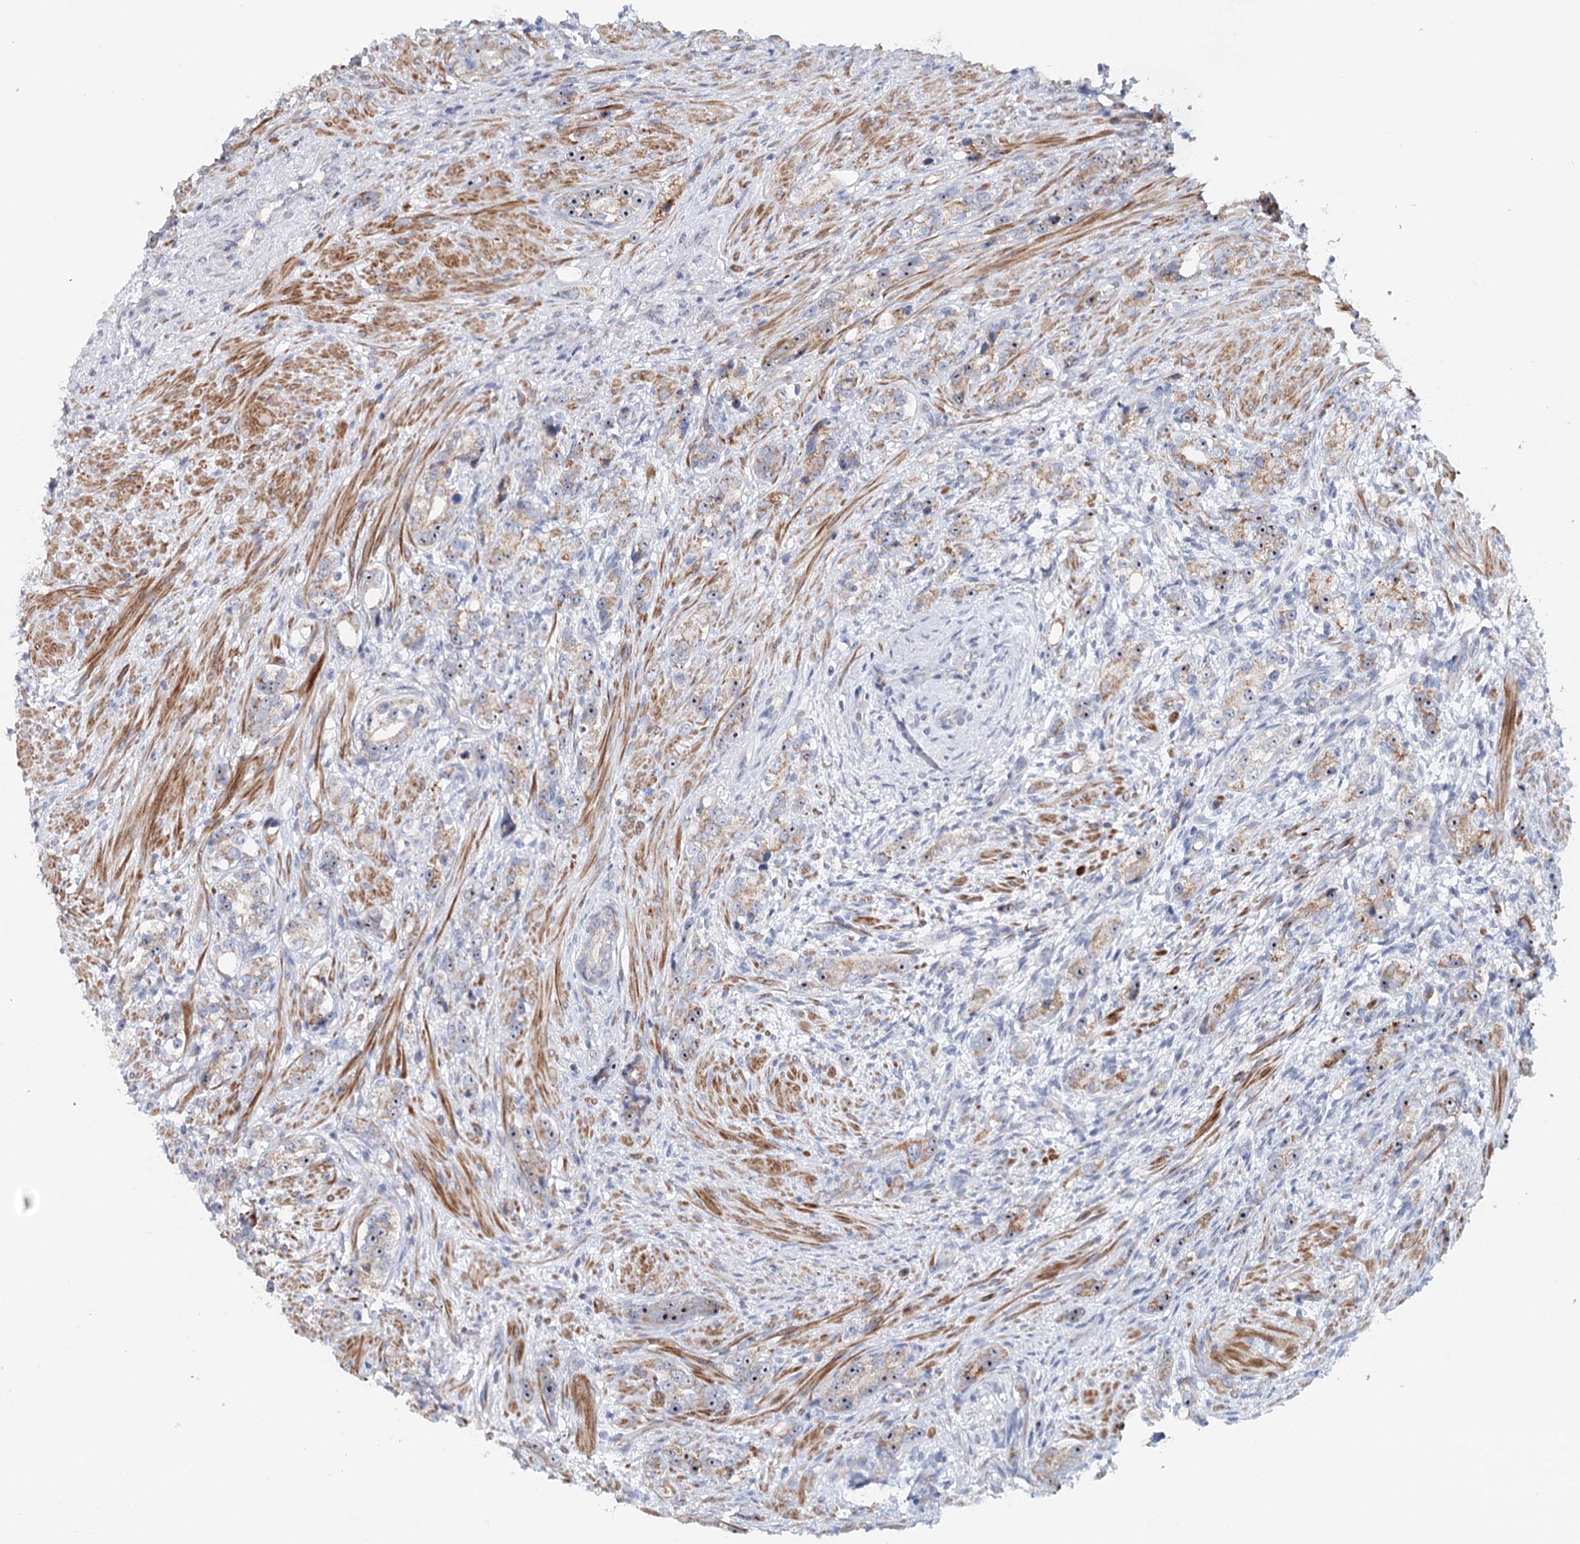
{"staining": {"intensity": "weak", "quantity": "25%-75%", "location": "cytoplasmic/membranous,nuclear"}, "tissue": "prostate cancer", "cell_type": "Tumor cells", "image_type": "cancer", "snomed": [{"axis": "morphology", "description": "Adenocarcinoma, High grade"}, {"axis": "topography", "description": "Prostate"}], "caption": "The image displays a brown stain indicating the presence of a protein in the cytoplasmic/membranous and nuclear of tumor cells in high-grade adenocarcinoma (prostate).", "gene": "RBM43", "patient": {"sex": "male", "age": 63}}